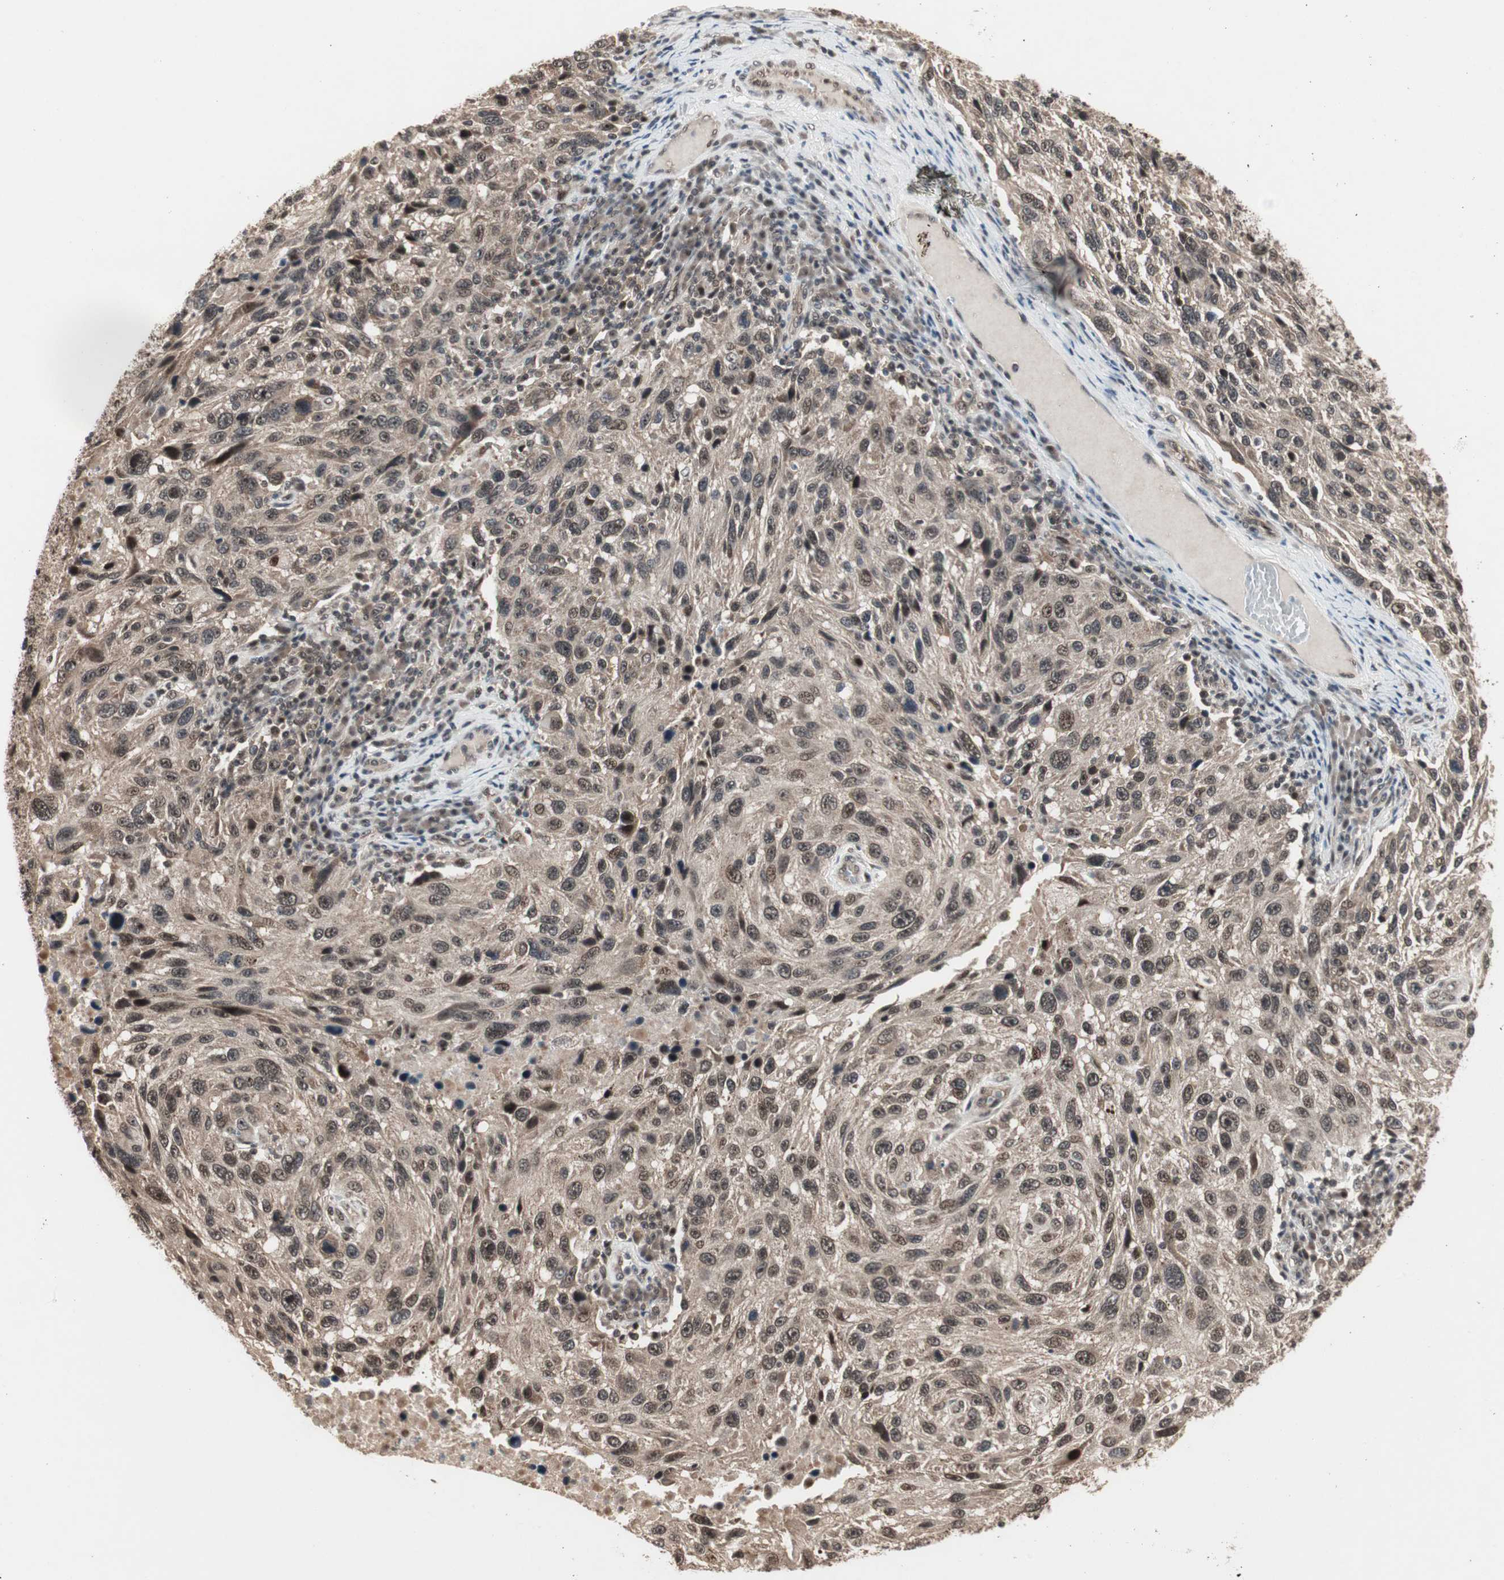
{"staining": {"intensity": "weak", "quantity": ">75%", "location": "cytoplasmic/membranous,nuclear"}, "tissue": "melanoma", "cell_type": "Tumor cells", "image_type": "cancer", "snomed": [{"axis": "morphology", "description": "Malignant melanoma, NOS"}, {"axis": "topography", "description": "Skin"}], "caption": "This photomicrograph shows immunohistochemistry staining of human malignant melanoma, with low weak cytoplasmic/membranous and nuclear positivity in about >75% of tumor cells.", "gene": "CSNK2B", "patient": {"sex": "male", "age": 53}}